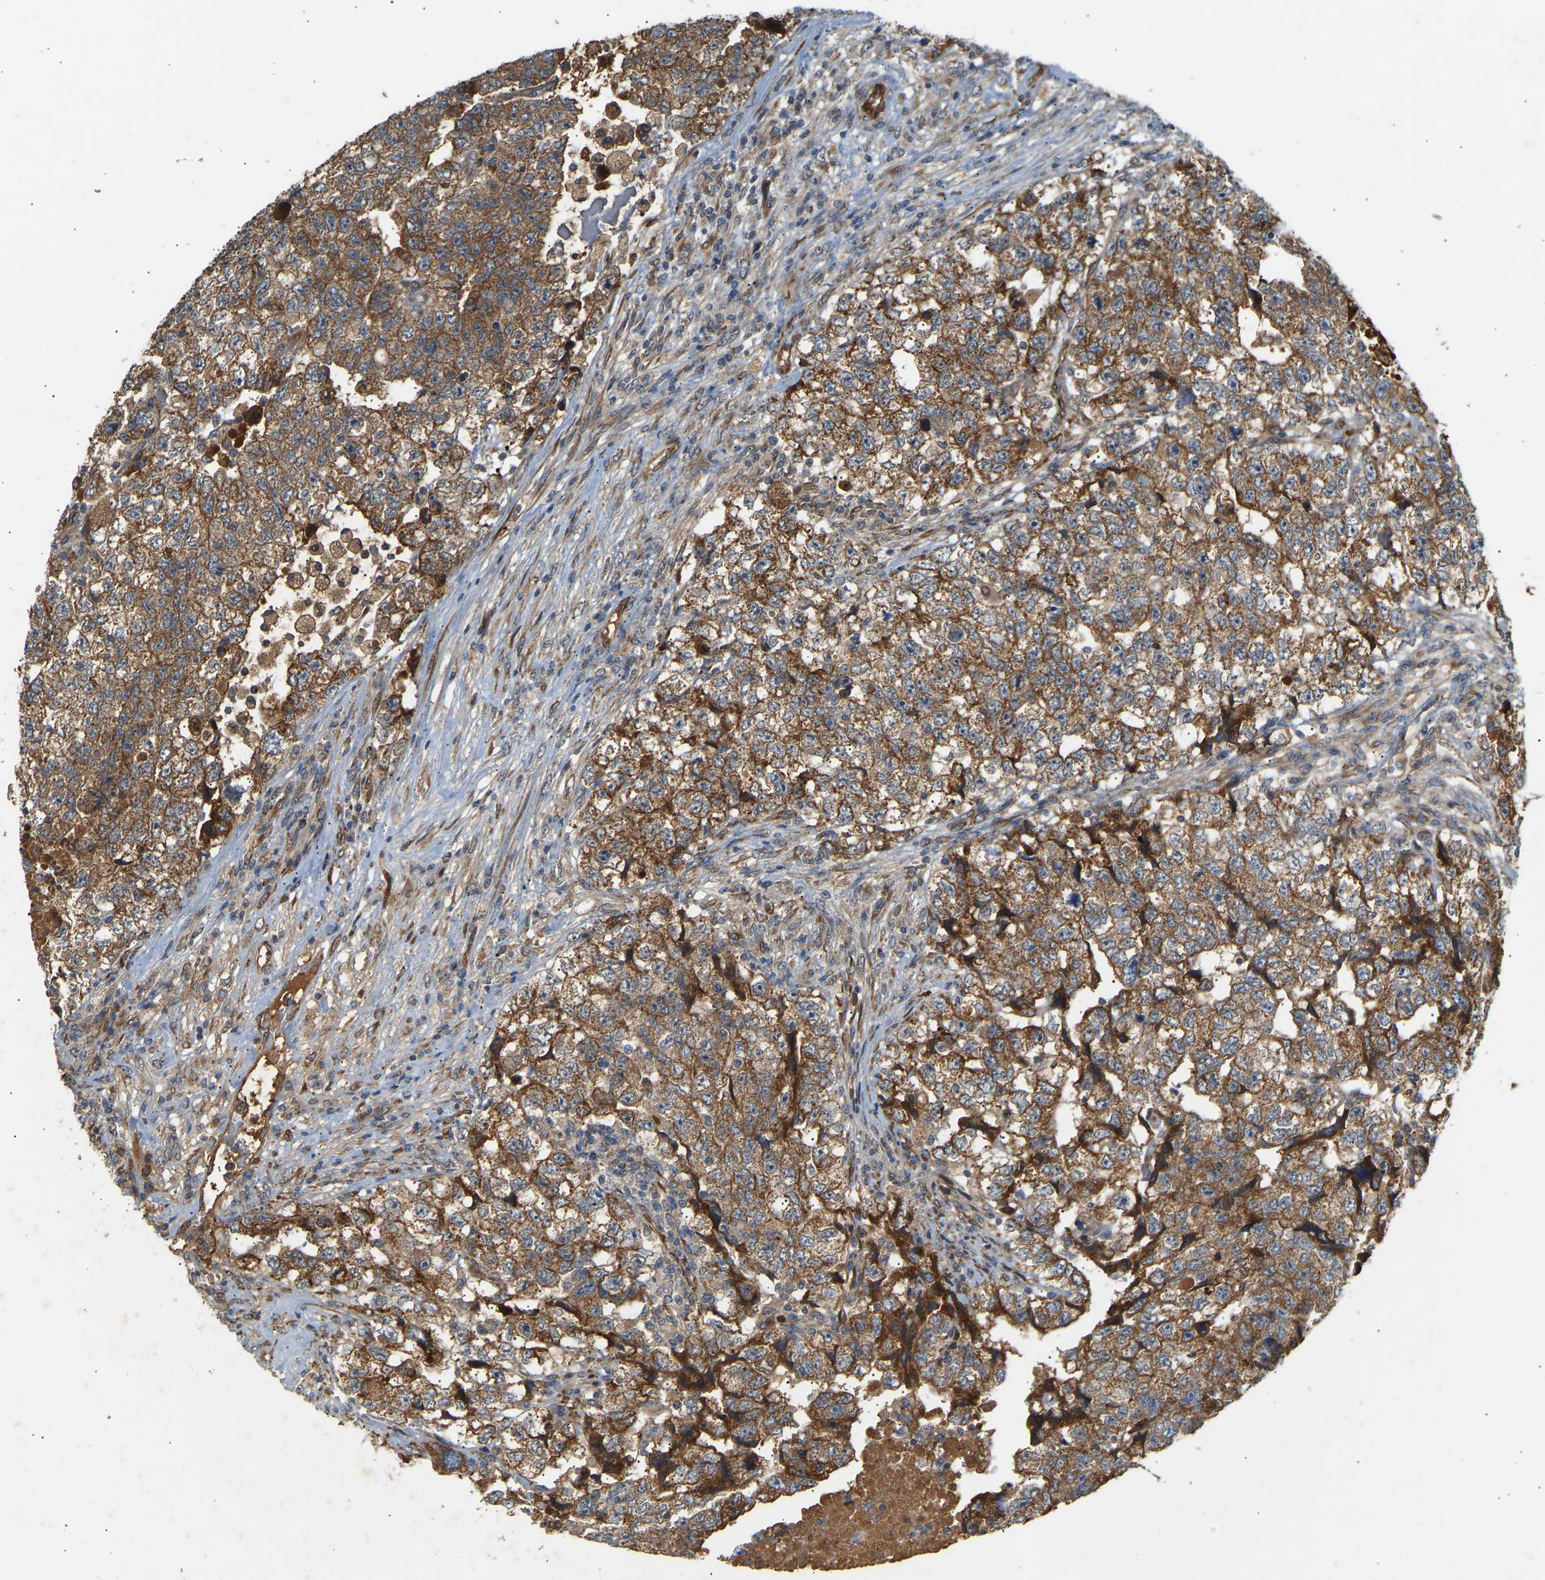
{"staining": {"intensity": "moderate", "quantity": ">75%", "location": "cytoplasmic/membranous"}, "tissue": "testis cancer", "cell_type": "Tumor cells", "image_type": "cancer", "snomed": [{"axis": "morphology", "description": "Carcinoma, Embryonal, NOS"}, {"axis": "topography", "description": "Testis"}], "caption": "A brown stain highlights moderate cytoplasmic/membranous expression of a protein in embryonal carcinoma (testis) tumor cells.", "gene": "PTCD1", "patient": {"sex": "male", "age": 36}}